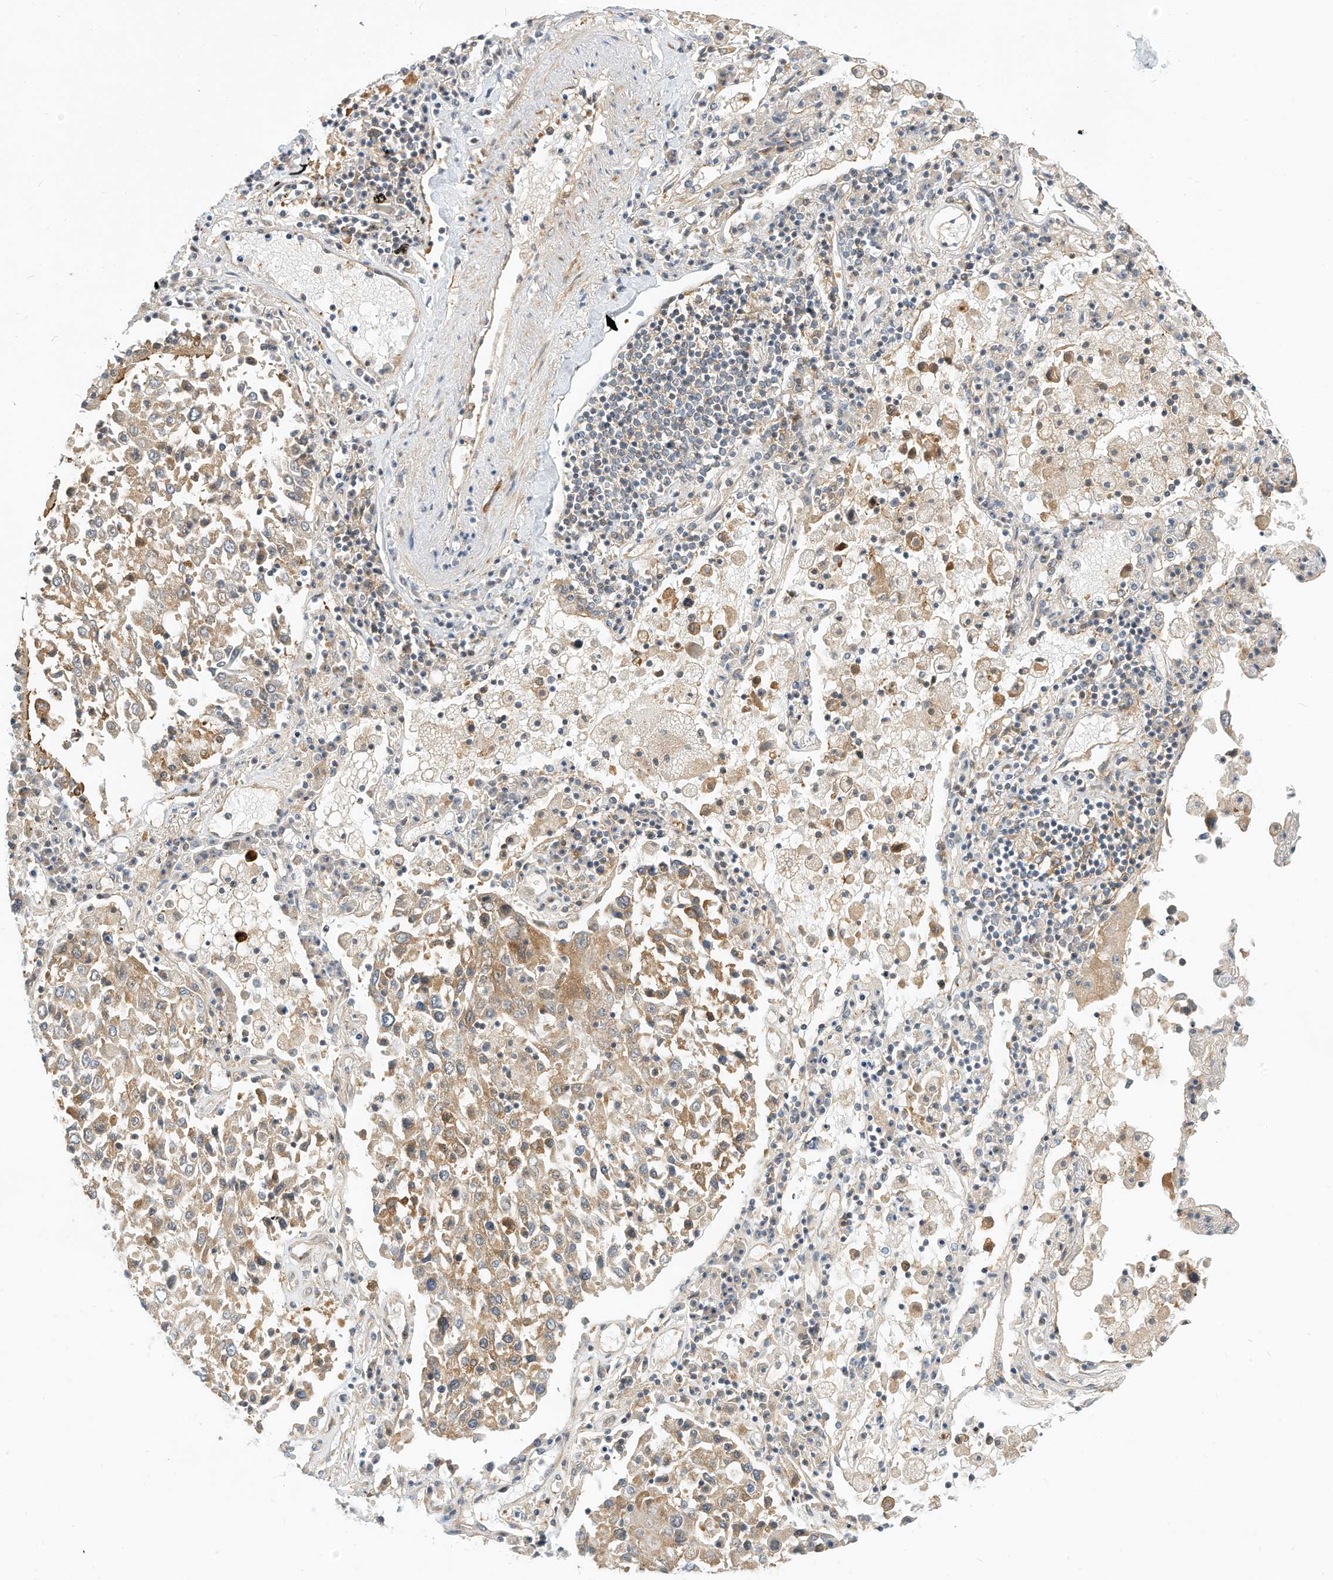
{"staining": {"intensity": "weak", "quantity": ">75%", "location": "cytoplasmic/membranous"}, "tissue": "lung cancer", "cell_type": "Tumor cells", "image_type": "cancer", "snomed": [{"axis": "morphology", "description": "Squamous cell carcinoma, NOS"}, {"axis": "topography", "description": "Lung"}], "caption": "Protein analysis of lung squamous cell carcinoma tissue demonstrates weak cytoplasmic/membranous staining in about >75% of tumor cells.", "gene": "OFD1", "patient": {"sex": "male", "age": 65}}